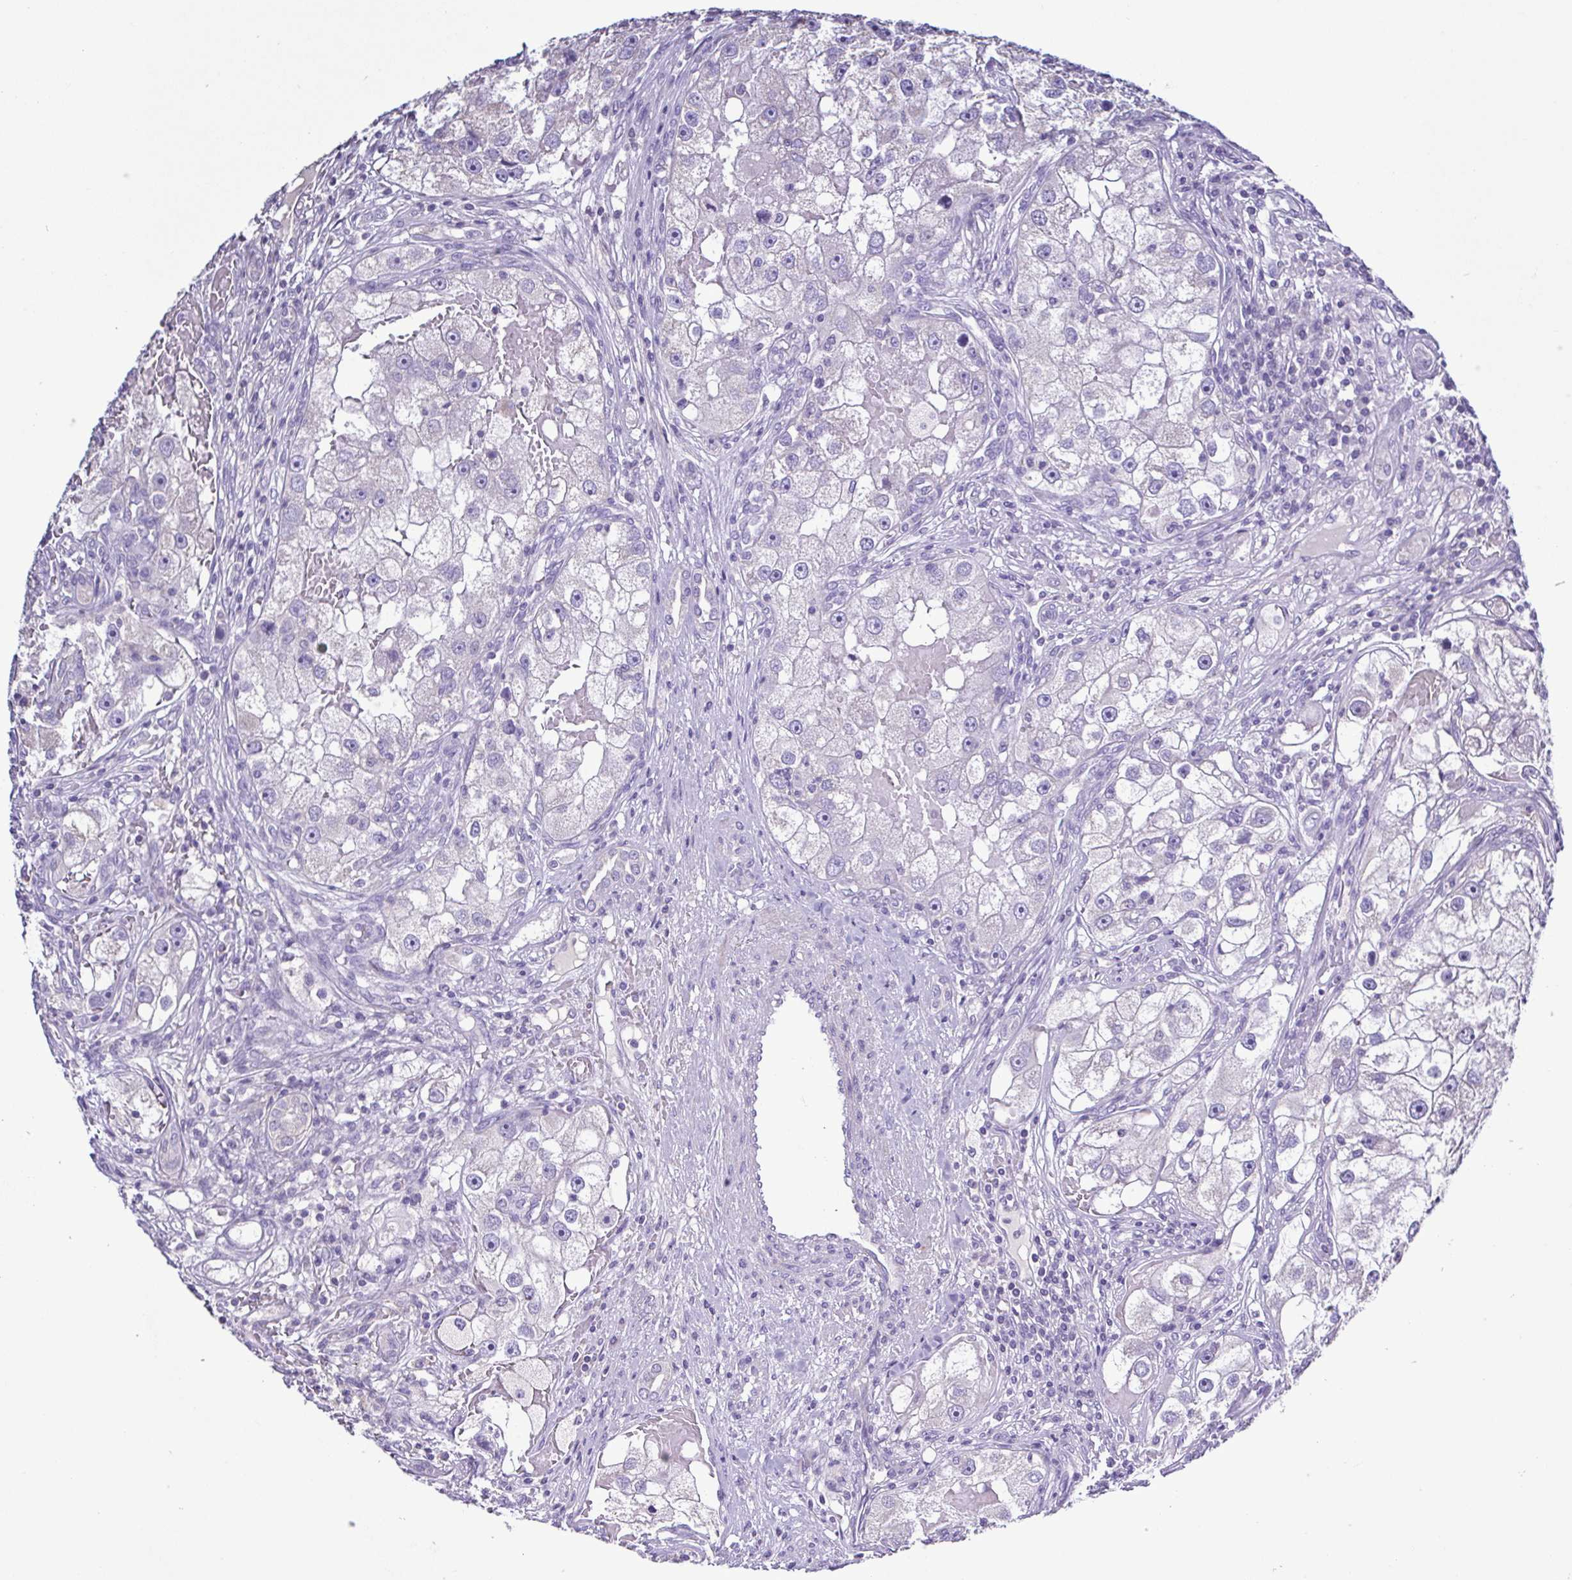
{"staining": {"intensity": "negative", "quantity": "none", "location": "none"}, "tissue": "renal cancer", "cell_type": "Tumor cells", "image_type": "cancer", "snomed": [{"axis": "morphology", "description": "Adenocarcinoma, NOS"}, {"axis": "topography", "description": "Kidney"}], "caption": "Immunohistochemical staining of renal cancer (adenocarcinoma) displays no significant staining in tumor cells.", "gene": "PLA2G4E", "patient": {"sex": "male", "age": 63}}